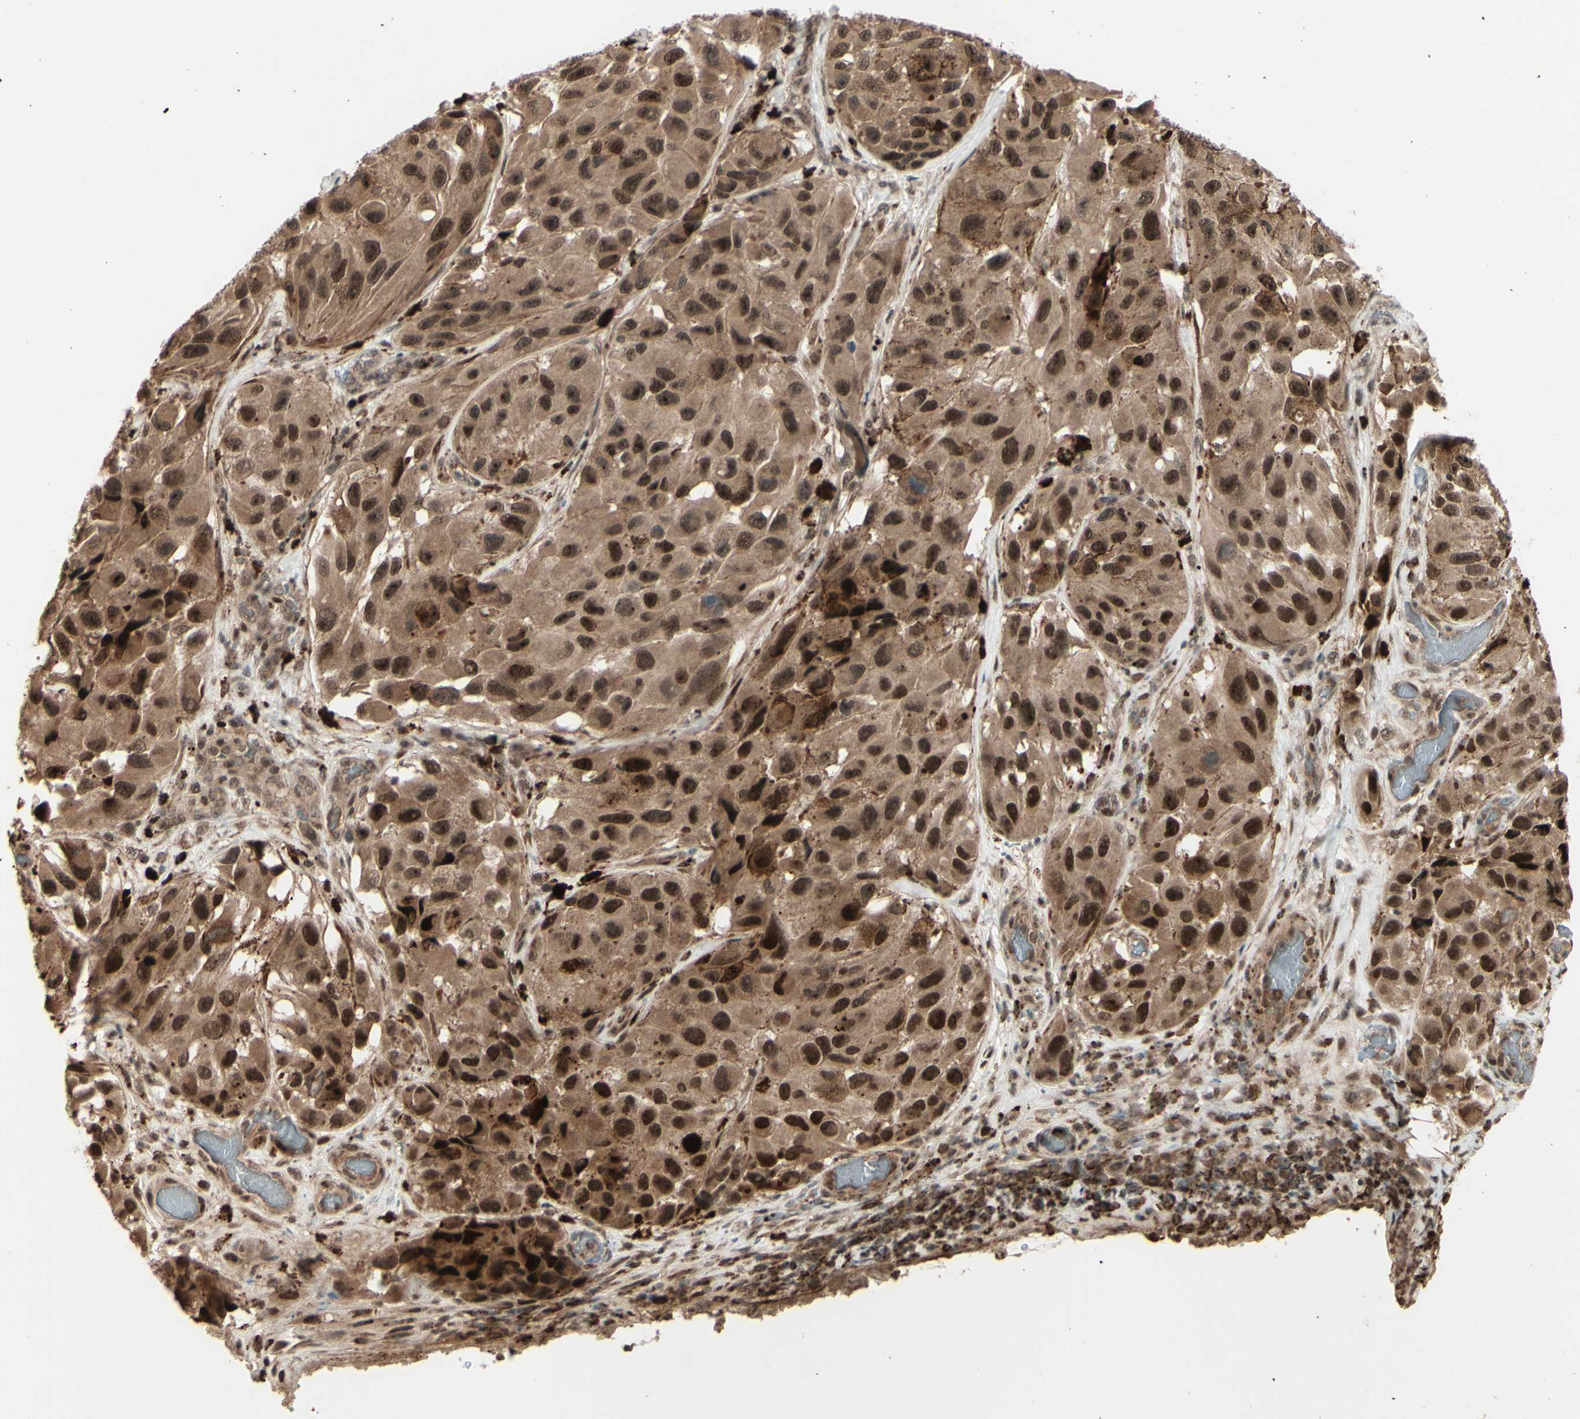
{"staining": {"intensity": "strong", "quantity": ">75%", "location": "cytoplasmic/membranous,nuclear"}, "tissue": "melanoma", "cell_type": "Tumor cells", "image_type": "cancer", "snomed": [{"axis": "morphology", "description": "Malignant melanoma, NOS"}, {"axis": "topography", "description": "Skin"}], "caption": "Immunohistochemistry (DAB (3,3'-diaminobenzidine)) staining of melanoma shows strong cytoplasmic/membranous and nuclear protein staining in approximately >75% of tumor cells.", "gene": "MLF2", "patient": {"sex": "female", "age": 73}}